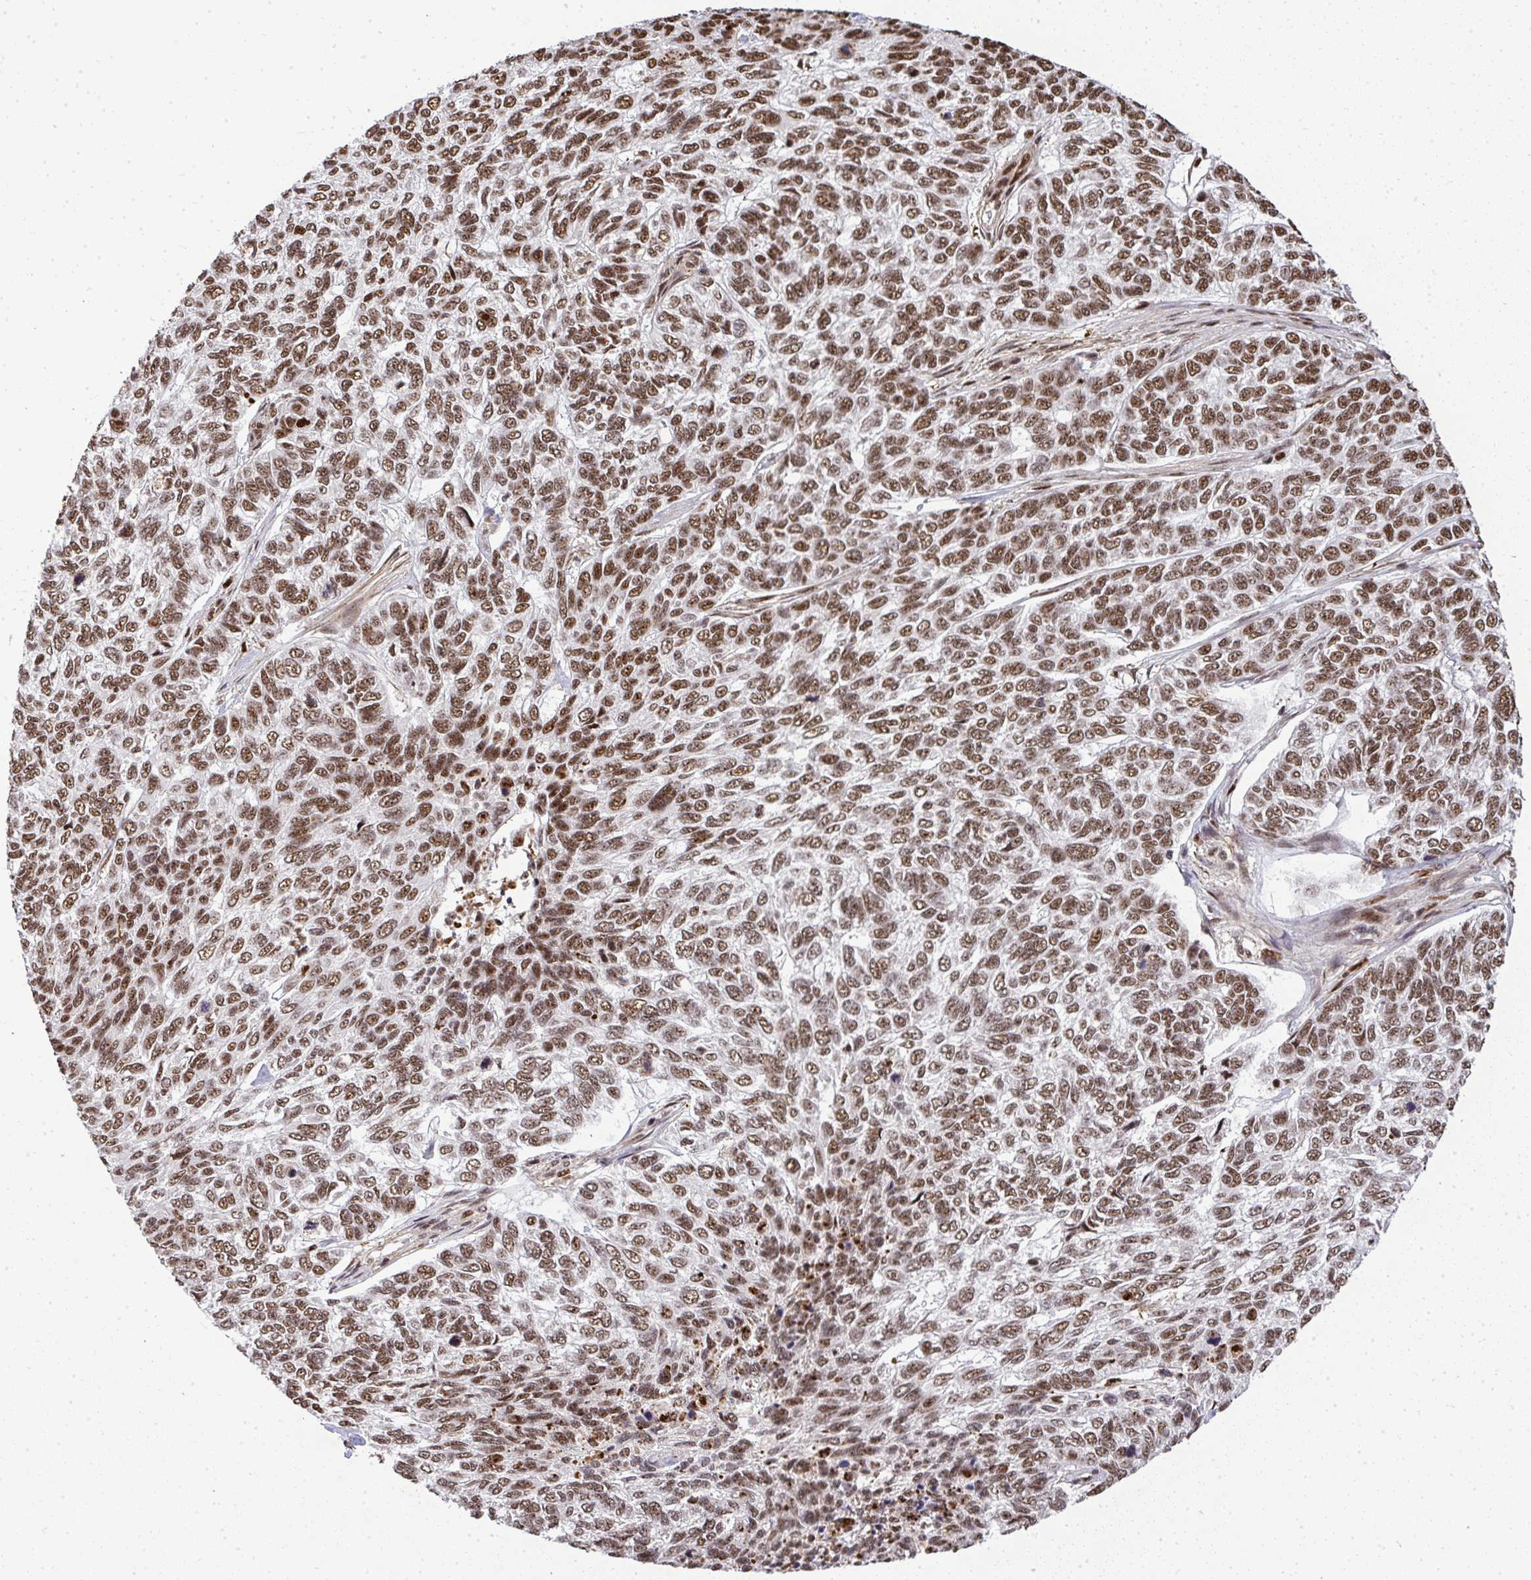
{"staining": {"intensity": "moderate", "quantity": ">75%", "location": "nuclear"}, "tissue": "skin cancer", "cell_type": "Tumor cells", "image_type": "cancer", "snomed": [{"axis": "morphology", "description": "Basal cell carcinoma"}, {"axis": "topography", "description": "Skin"}], "caption": "Immunohistochemical staining of skin cancer (basal cell carcinoma) displays moderate nuclear protein staining in approximately >75% of tumor cells. The staining is performed using DAB (3,3'-diaminobenzidine) brown chromogen to label protein expression. The nuclei are counter-stained blue using hematoxylin.", "gene": "U2AF1", "patient": {"sex": "female", "age": 65}}